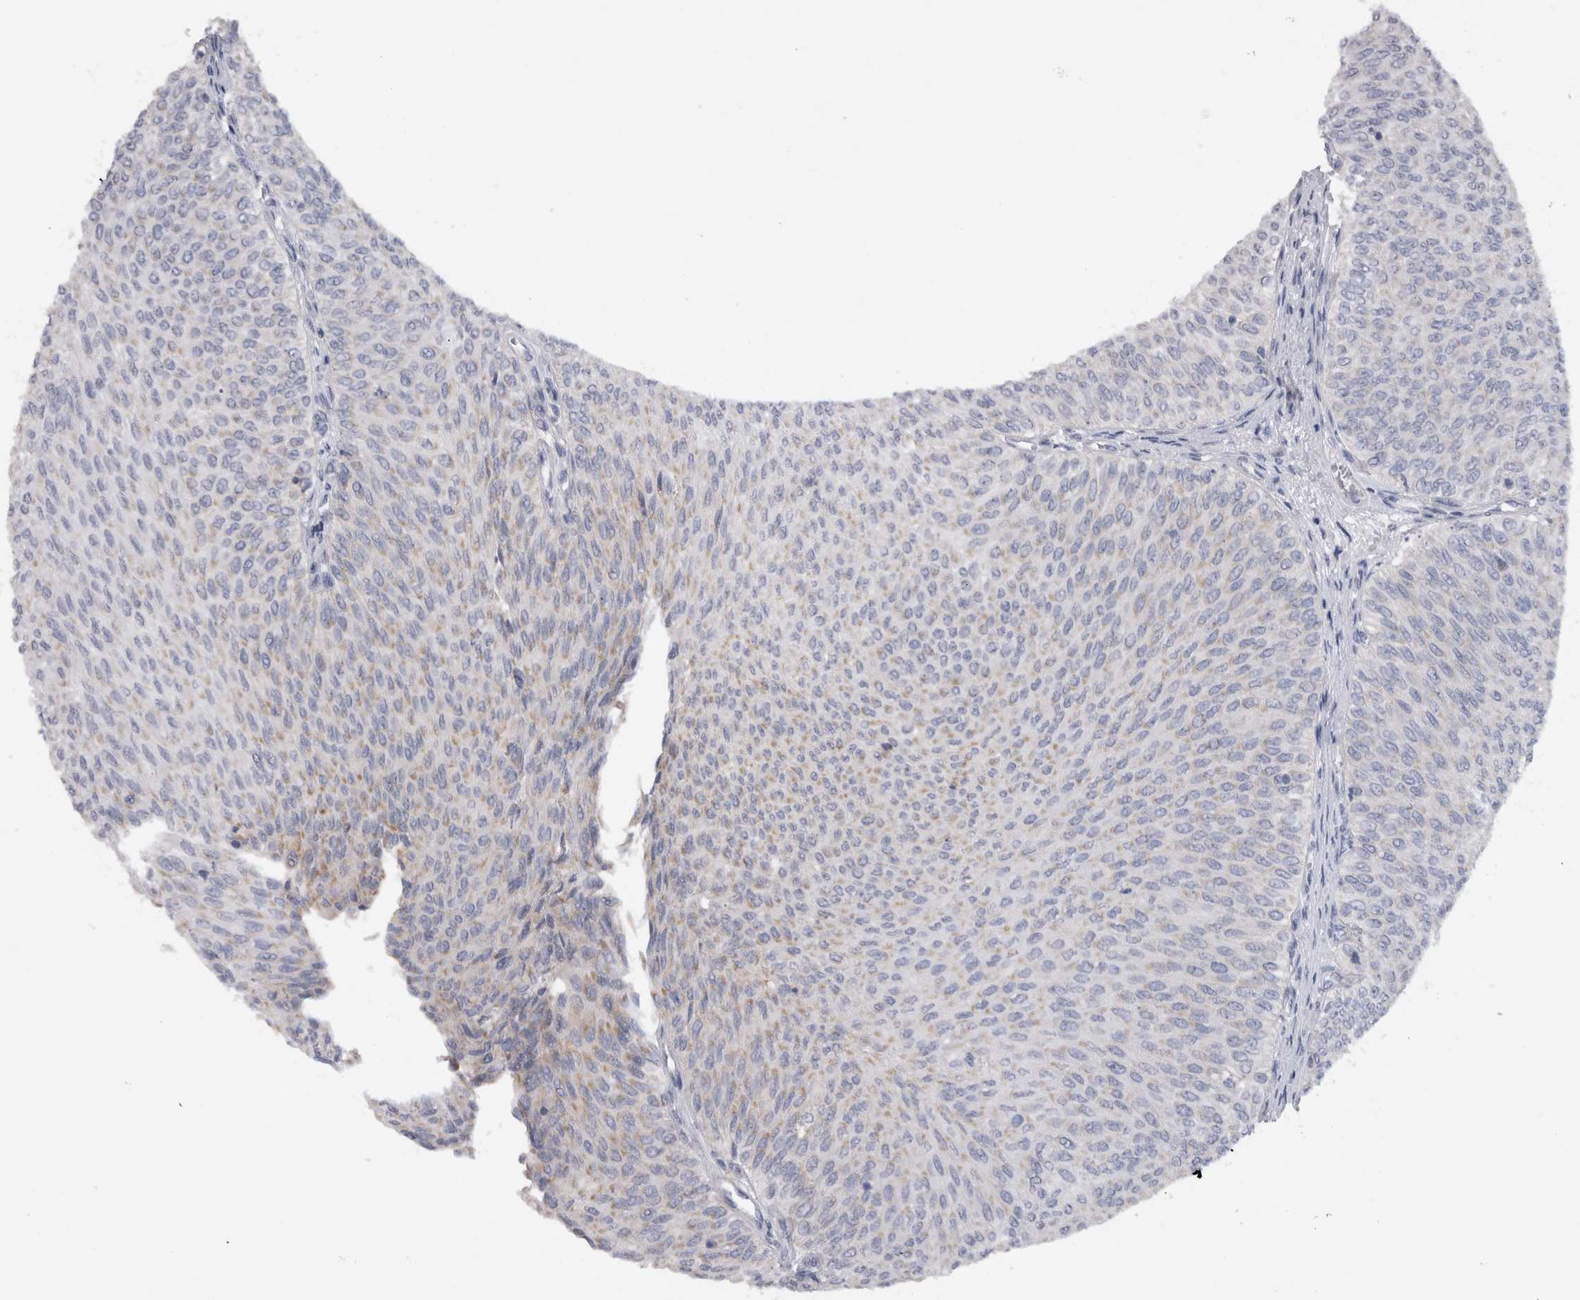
{"staining": {"intensity": "weak", "quantity": "25%-75%", "location": "cytoplasmic/membranous"}, "tissue": "urothelial cancer", "cell_type": "Tumor cells", "image_type": "cancer", "snomed": [{"axis": "morphology", "description": "Urothelial carcinoma, Low grade"}, {"axis": "topography", "description": "Urinary bladder"}], "caption": "A brown stain labels weak cytoplasmic/membranous expression of a protein in urothelial cancer tumor cells.", "gene": "DHRS4", "patient": {"sex": "male", "age": 78}}